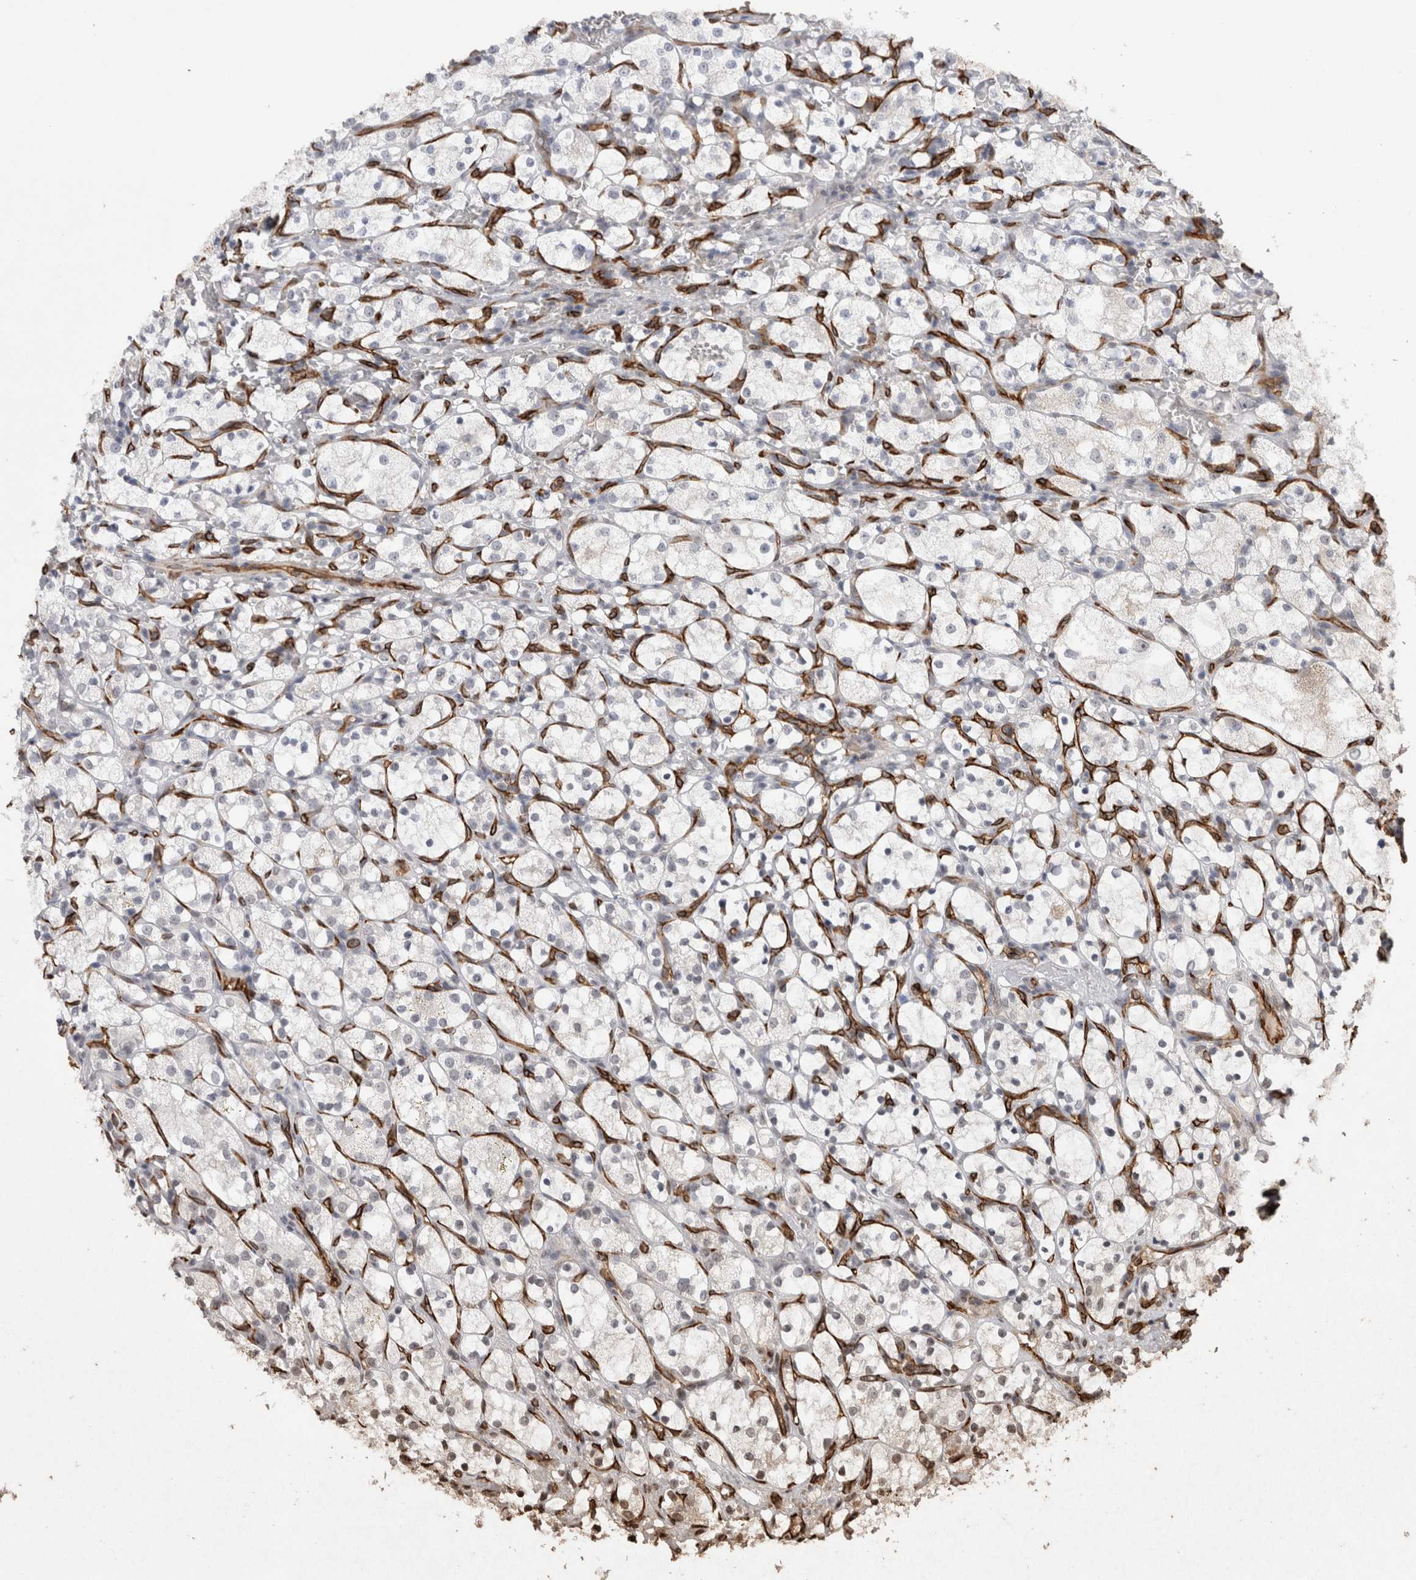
{"staining": {"intensity": "negative", "quantity": "none", "location": "none"}, "tissue": "renal cancer", "cell_type": "Tumor cells", "image_type": "cancer", "snomed": [{"axis": "morphology", "description": "Adenocarcinoma, NOS"}, {"axis": "topography", "description": "Kidney"}], "caption": "Image shows no protein positivity in tumor cells of adenocarcinoma (renal) tissue.", "gene": "CDH13", "patient": {"sex": "female", "age": 69}}